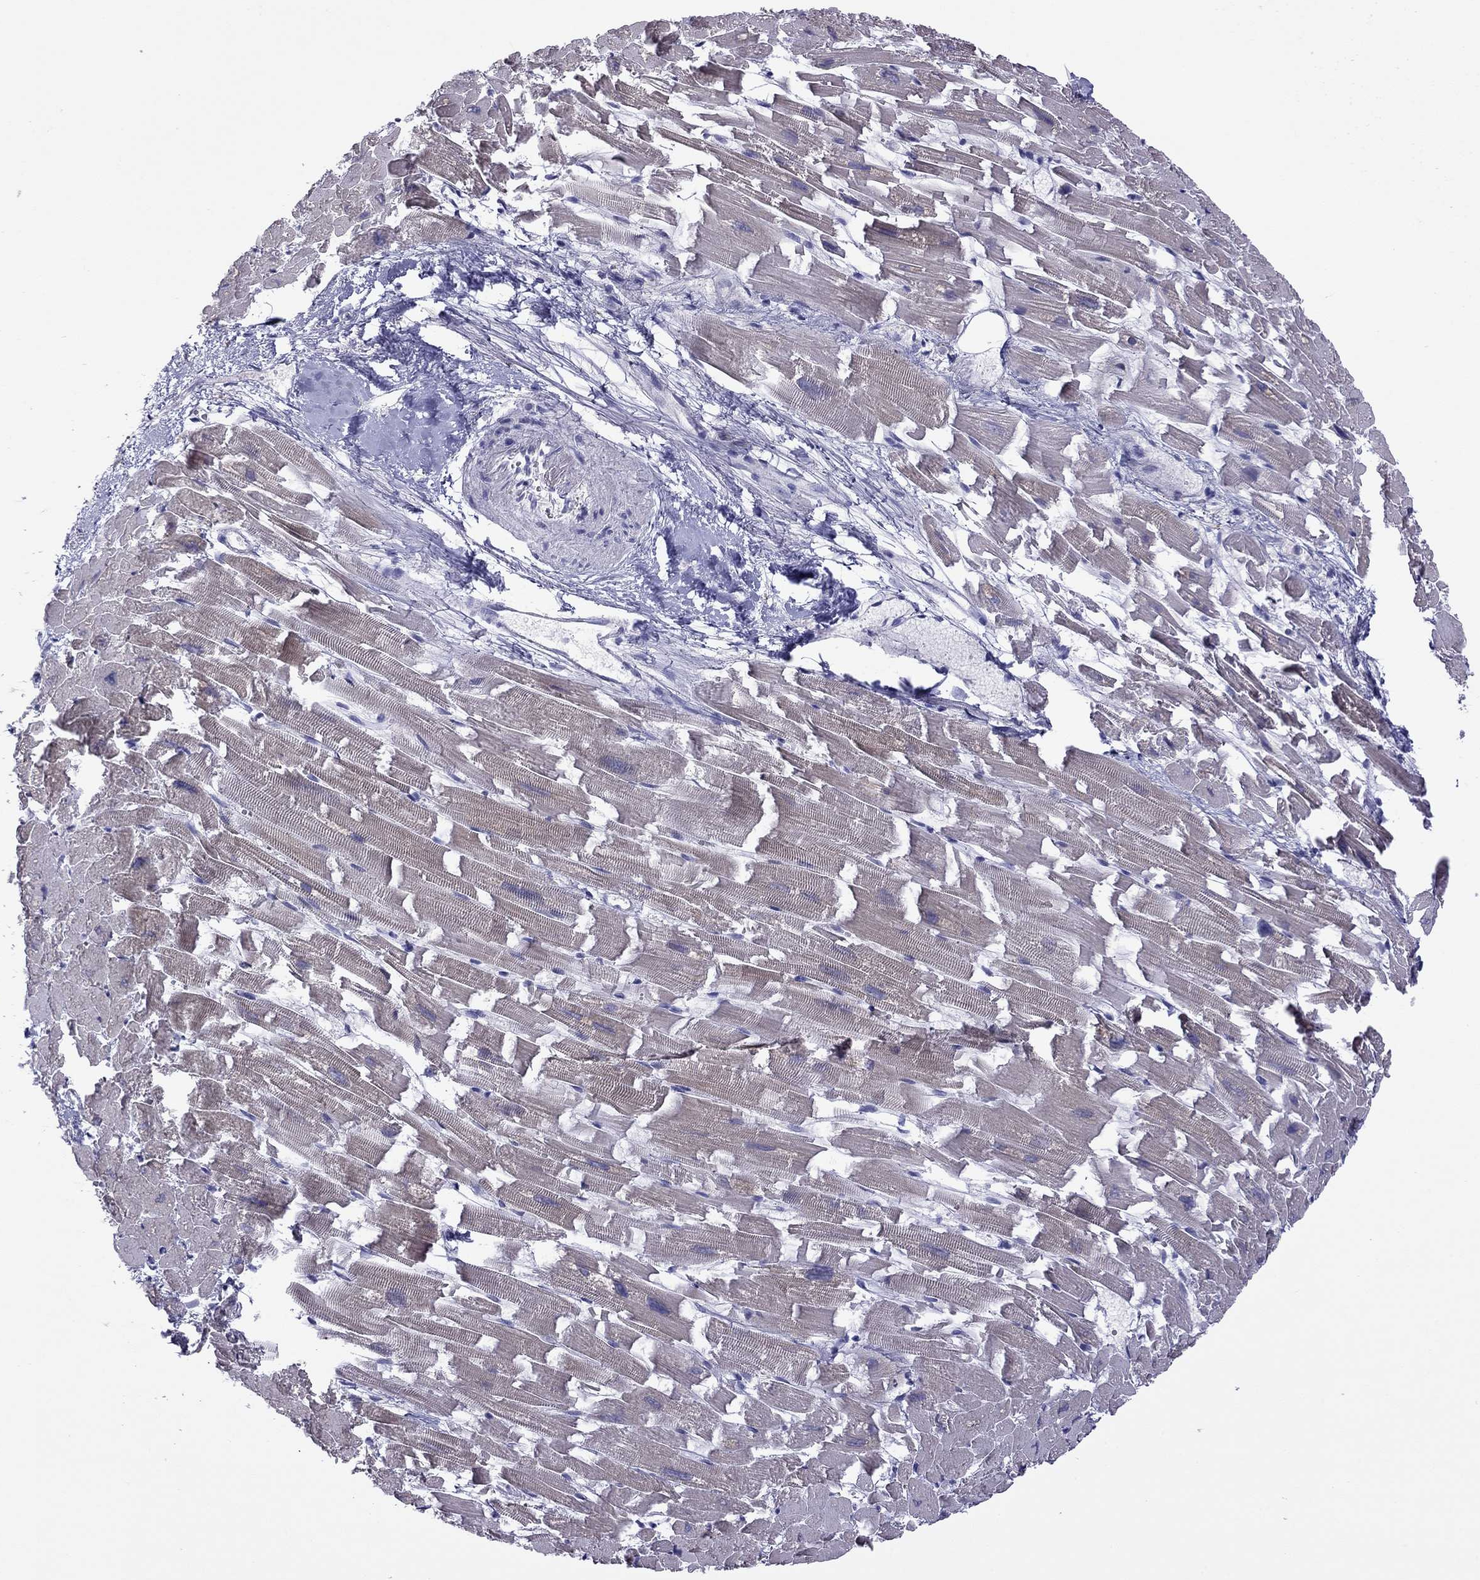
{"staining": {"intensity": "moderate", "quantity": "25%-75%", "location": "cytoplasmic/membranous"}, "tissue": "heart muscle", "cell_type": "Cardiomyocytes", "image_type": "normal", "snomed": [{"axis": "morphology", "description": "Normal tissue, NOS"}, {"axis": "topography", "description": "Heart"}], "caption": "A brown stain highlights moderate cytoplasmic/membranous positivity of a protein in cardiomyocytes of benign heart muscle. (Stains: DAB (3,3'-diaminobenzidine) in brown, nuclei in blue, Microscopy: brightfield microscopy at high magnification).", "gene": "PPP1R3A", "patient": {"sex": "female", "age": 64}}